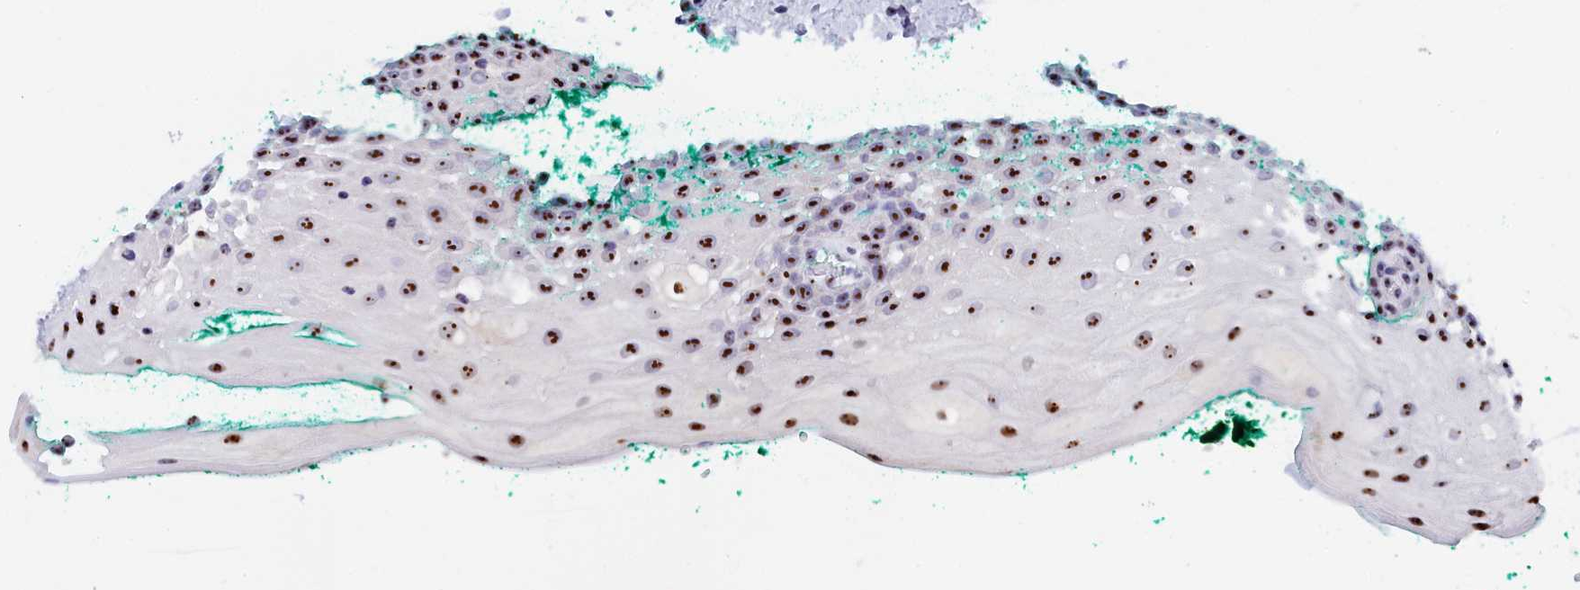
{"staining": {"intensity": "strong", "quantity": ">75%", "location": "nuclear"}, "tissue": "oral mucosa", "cell_type": "Squamous epithelial cells", "image_type": "normal", "snomed": [{"axis": "morphology", "description": "Normal tissue, NOS"}, {"axis": "topography", "description": "Oral tissue"}], "caption": "Squamous epithelial cells display strong nuclear expression in about >75% of cells in unremarkable oral mucosa. Using DAB (3,3'-diaminobenzidine) (brown) and hematoxylin (blue) stains, captured at high magnification using brightfield microscopy.", "gene": "RSL1D1", "patient": {"sex": "female", "age": 70}}